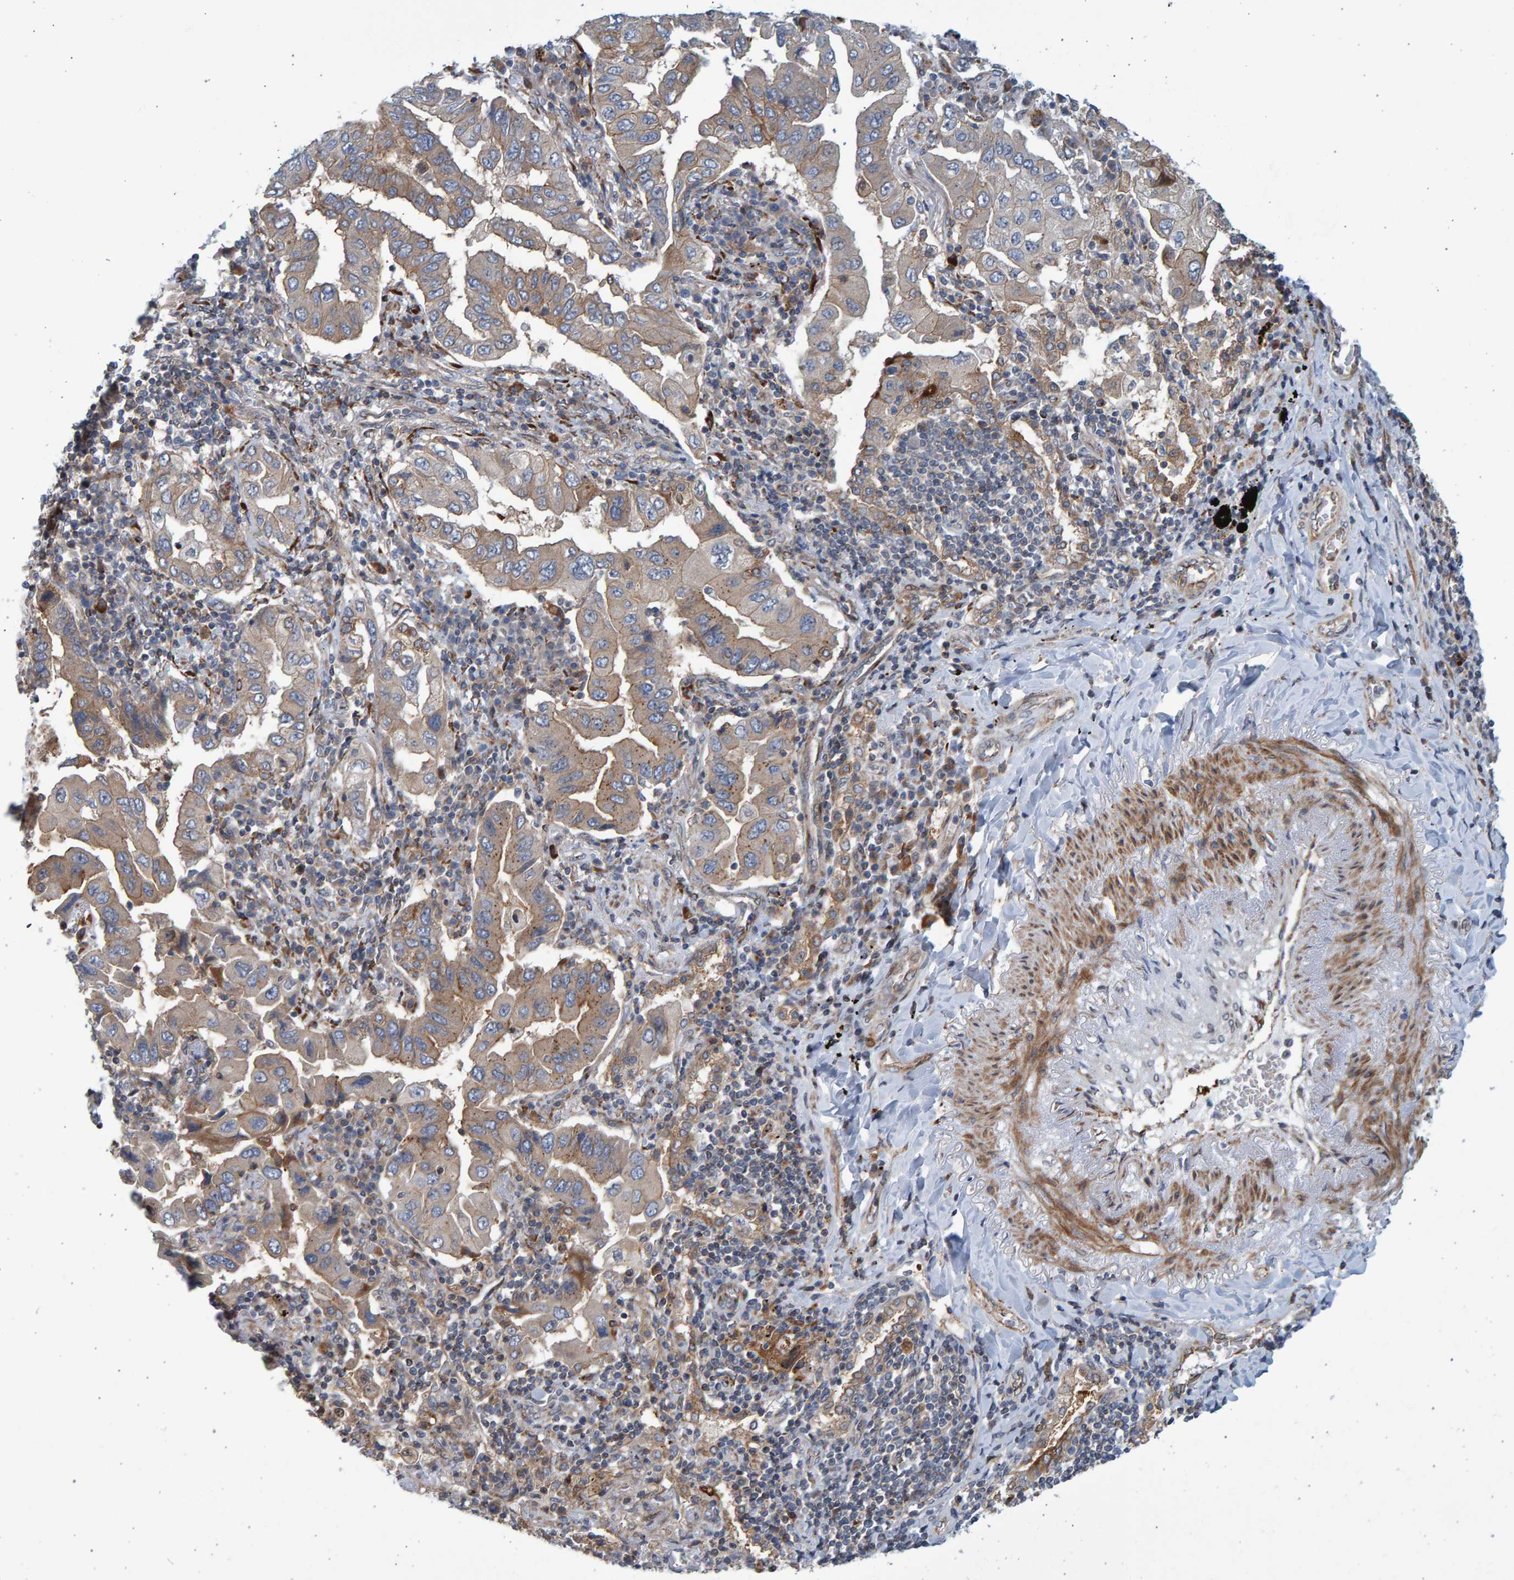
{"staining": {"intensity": "moderate", "quantity": "25%-75%", "location": "cytoplasmic/membranous"}, "tissue": "lung cancer", "cell_type": "Tumor cells", "image_type": "cancer", "snomed": [{"axis": "morphology", "description": "Adenocarcinoma, NOS"}, {"axis": "topography", "description": "Lung"}], "caption": "Immunohistochemical staining of adenocarcinoma (lung) shows medium levels of moderate cytoplasmic/membranous protein expression in about 25%-75% of tumor cells.", "gene": "LRBA", "patient": {"sex": "female", "age": 65}}